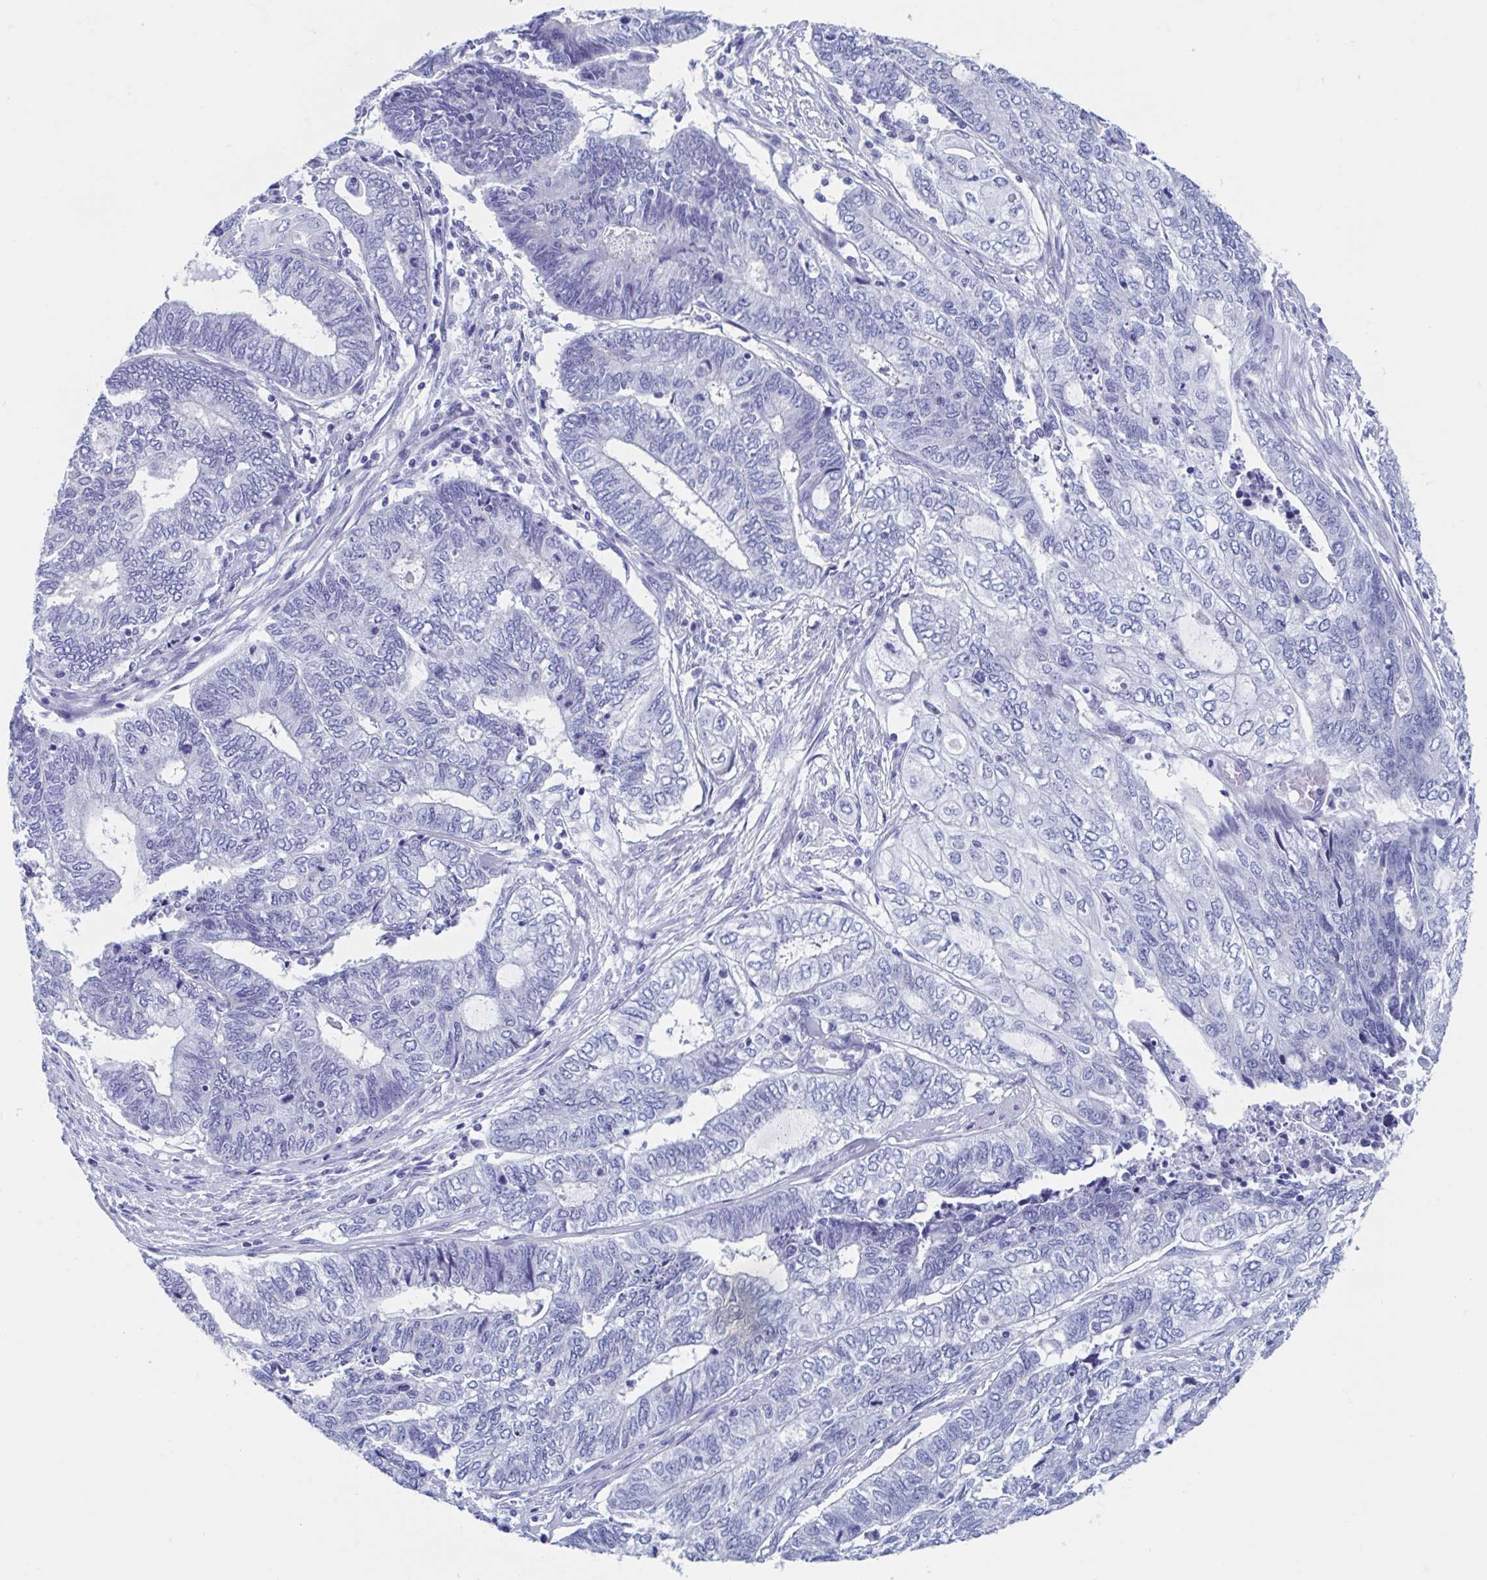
{"staining": {"intensity": "negative", "quantity": "none", "location": "none"}, "tissue": "endometrial cancer", "cell_type": "Tumor cells", "image_type": "cancer", "snomed": [{"axis": "morphology", "description": "Adenocarcinoma, NOS"}, {"axis": "topography", "description": "Uterus"}, {"axis": "topography", "description": "Endometrium"}], "caption": "Immunohistochemistry (IHC) photomicrograph of neoplastic tissue: endometrial cancer stained with DAB shows no significant protein expression in tumor cells. (DAB IHC, high magnification).", "gene": "SHCBP1L", "patient": {"sex": "female", "age": 70}}